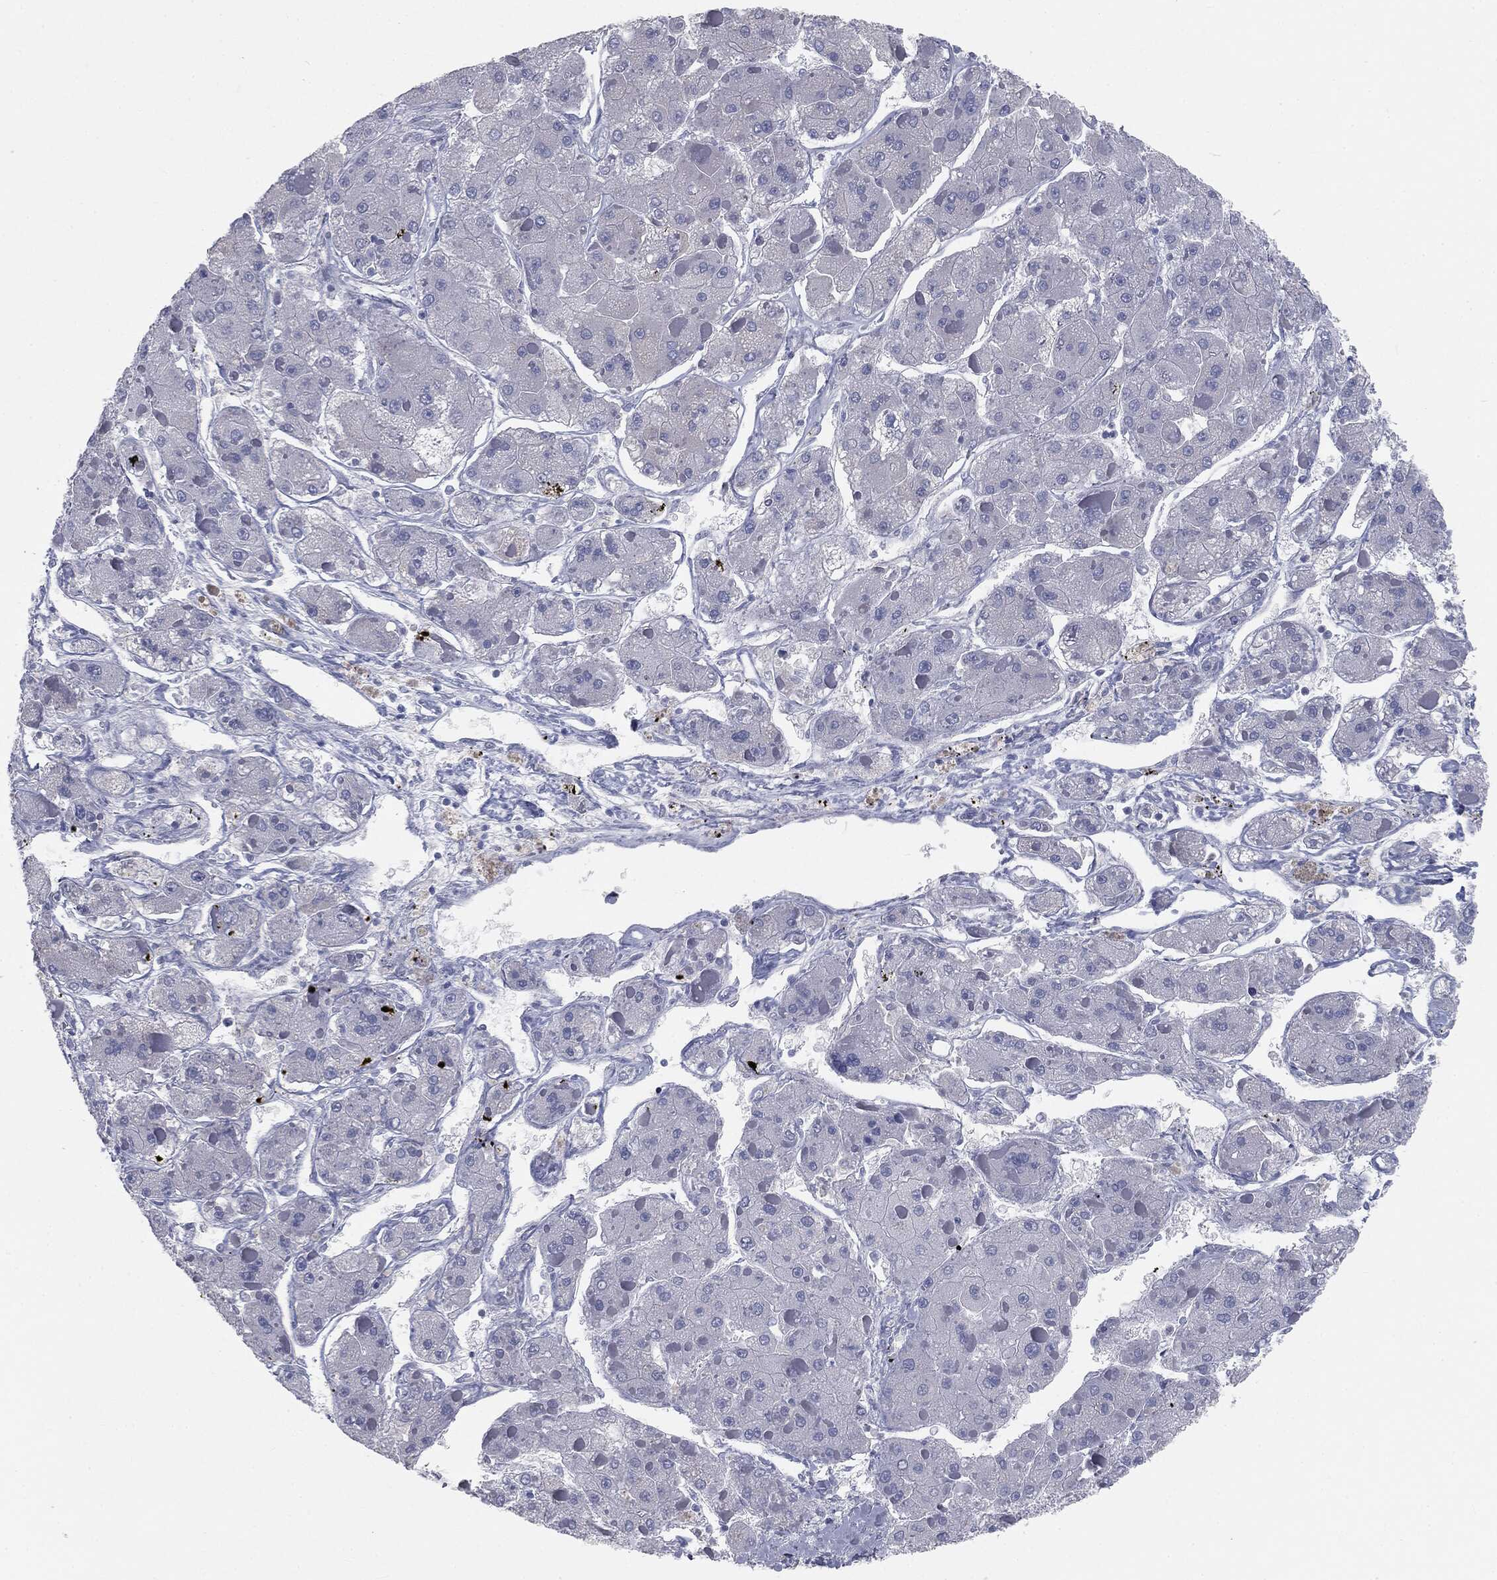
{"staining": {"intensity": "negative", "quantity": "none", "location": "none"}, "tissue": "liver cancer", "cell_type": "Tumor cells", "image_type": "cancer", "snomed": [{"axis": "morphology", "description": "Carcinoma, Hepatocellular, NOS"}, {"axis": "topography", "description": "Liver"}], "caption": "Photomicrograph shows no protein staining in tumor cells of hepatocellular carcinoma (liver) tissue.", "gene": "CAV3", "patient": {"sex": "female", "age": 73}}